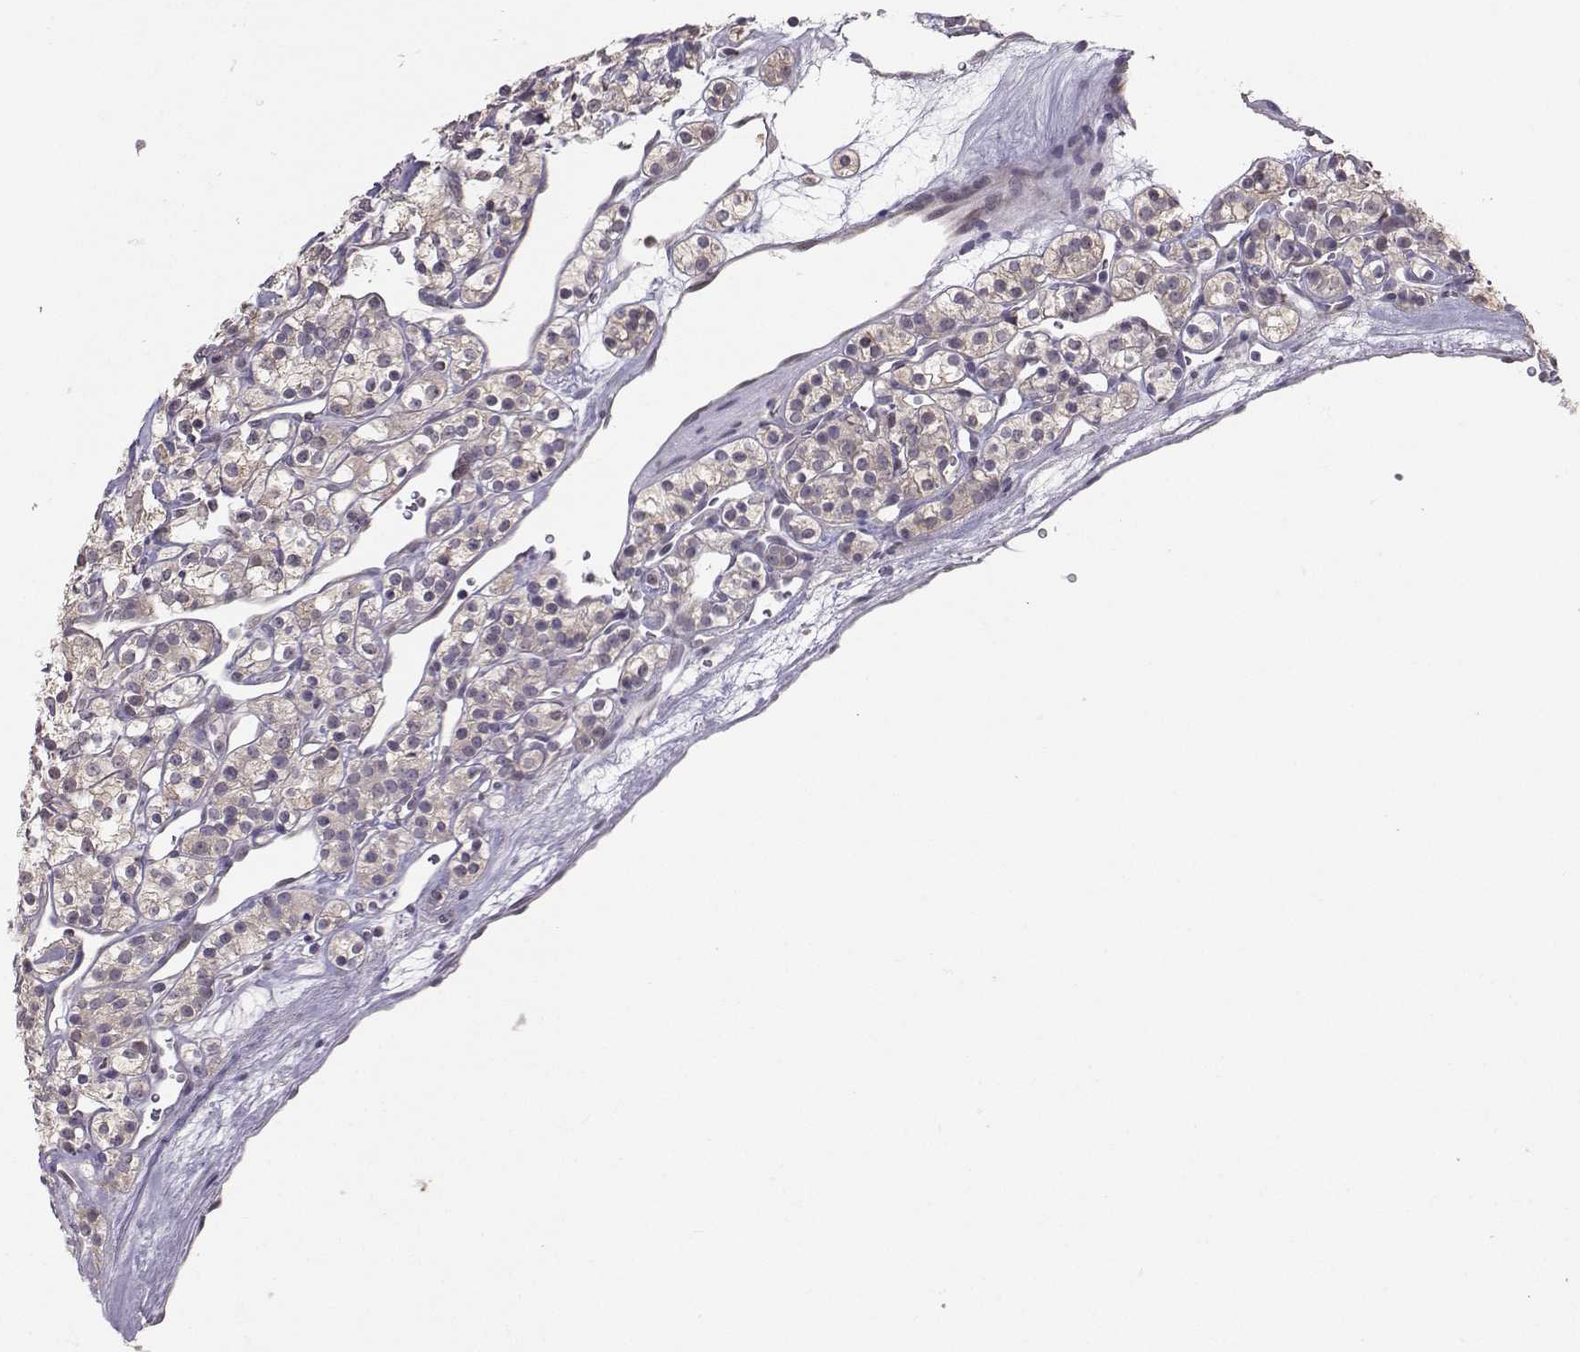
{"staining": {"intensity": "negative", "quantity": "none", "location": "none"}, "tissue": "renal cancer", "cell_type": "Tumor cells", "image_type": "cancer", "snomed": [{"axis": "morphology", "description": "Adenocarcinoma, NOS"}, {"axis": "topography", "description": "Kidney"}], "caption": "Immunohistochemistry (IHC) micrograph of neoplastic tissue: renal adenocarcinoma stained with DAB reveals no significant protein expression in tumor cells.", "gene": "PKP2", "patient": {"sex": "male", "age": 77}}